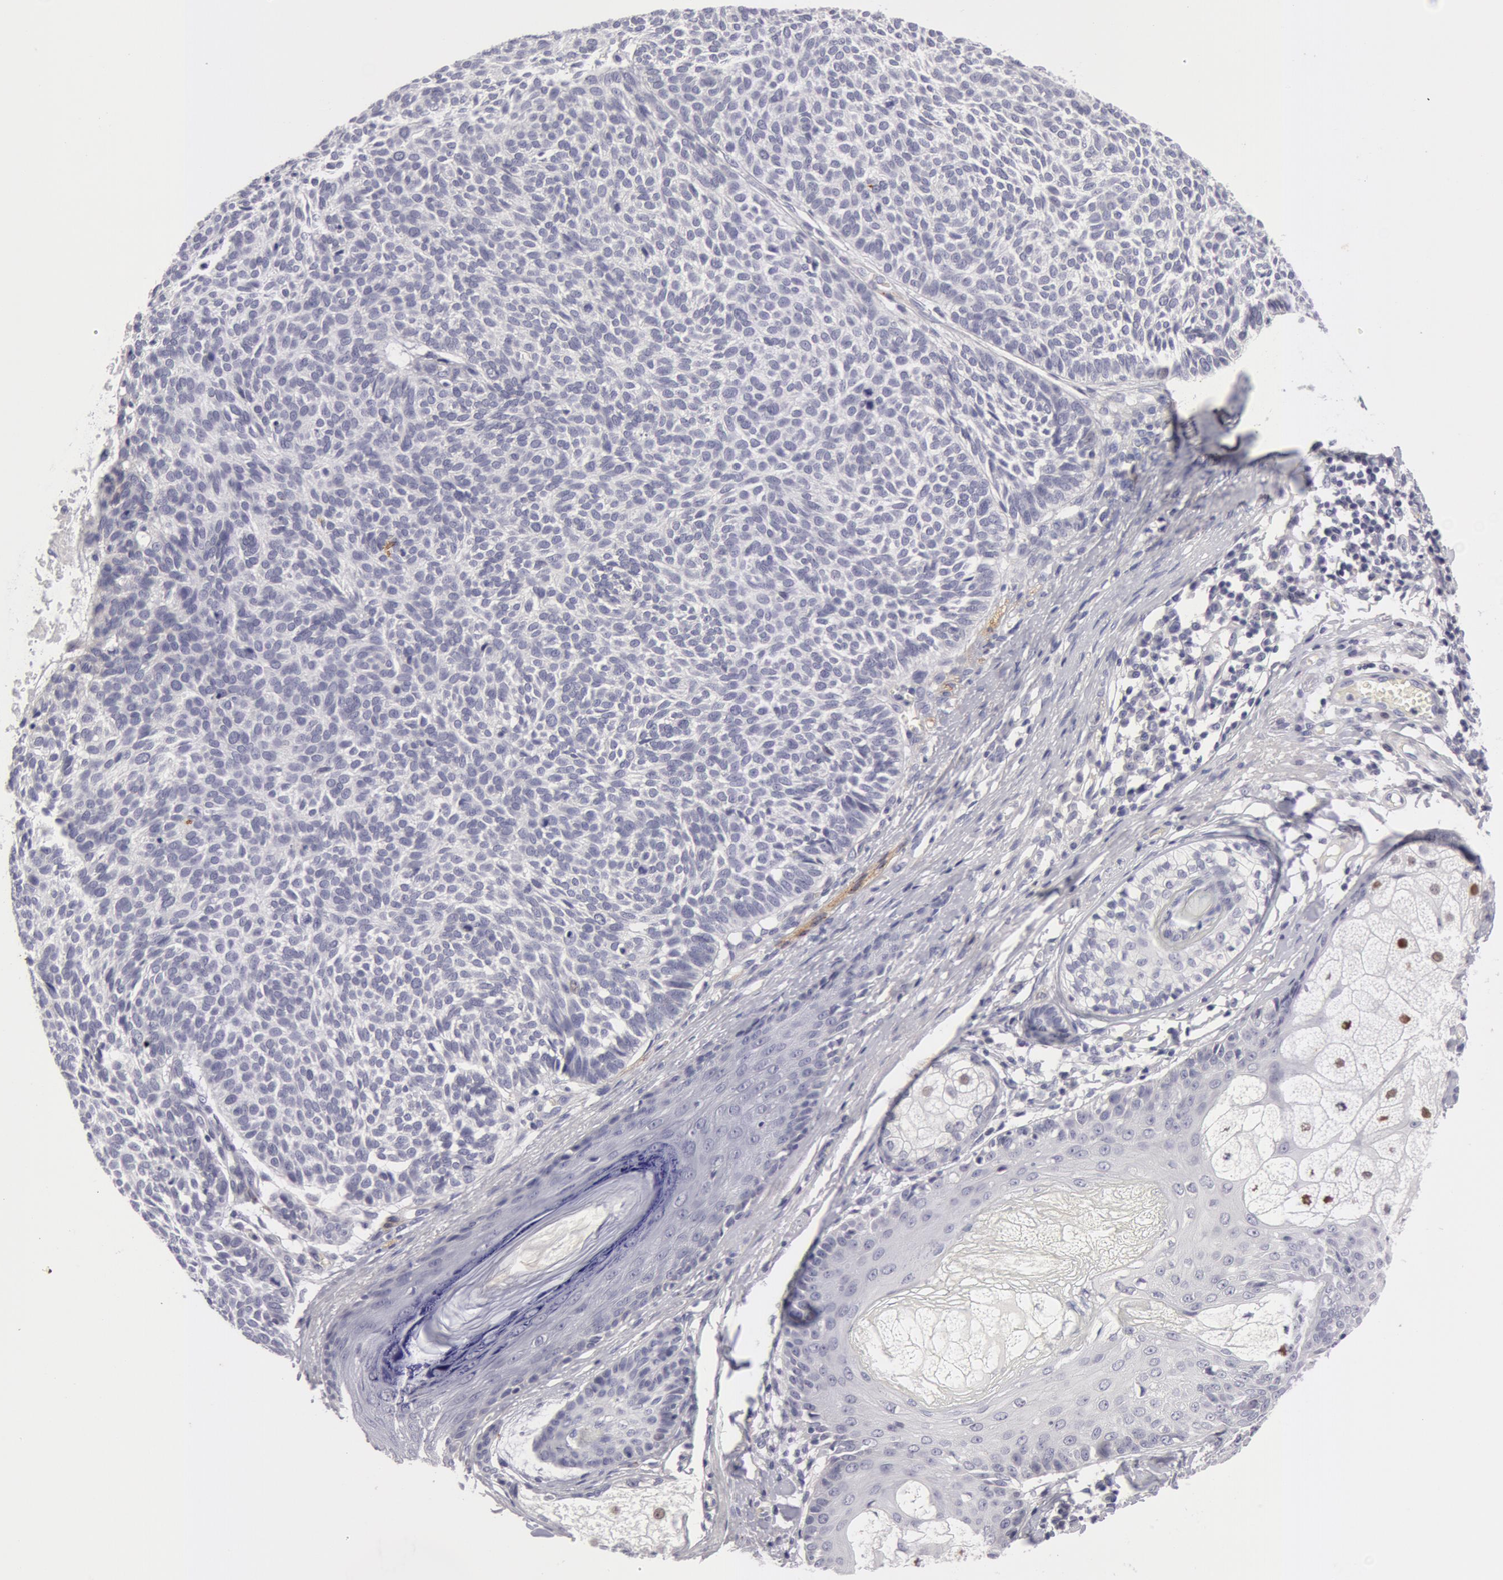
{"staining": {"intensity": "negative", "quantity": "none", "location": "none"}, "tissue": "skin cancer", "cell_type": "Tumor cells", "image_type": "cancer", "snomed": [{"axis": "morphology", "description": "Basal cell carcinoma"}, {"axis": "topography", "description": "Skin"}], "caption": "This is an immunohistochemistry micrograph of human skin cancer (basal cell carcinoma). There is no positivity in tumor cells.", "gene": "NLGN4X", "patient": {"sex": "male", "age": 63}}